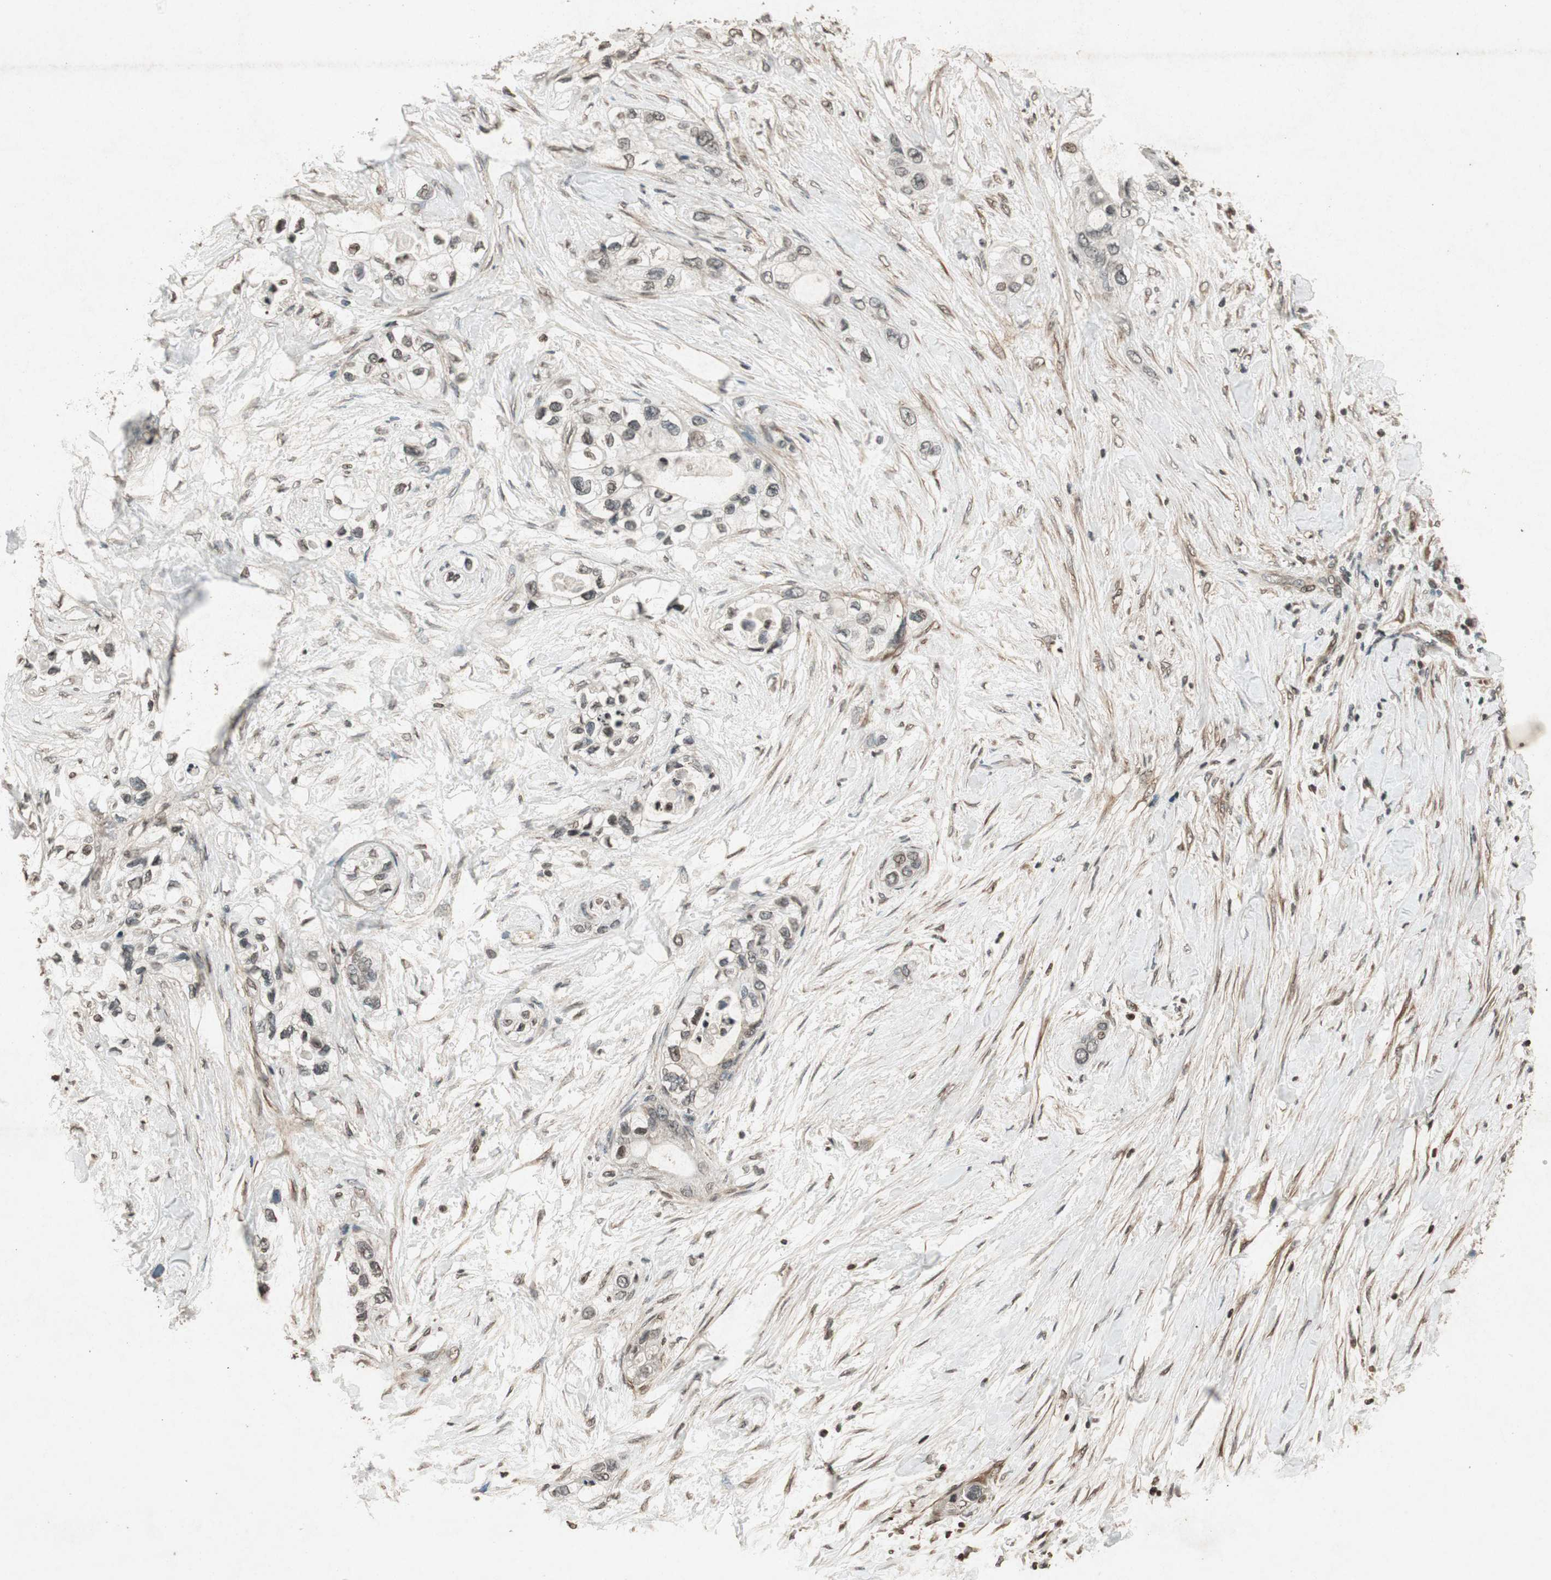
{"staining": {"intensity": "weak", "quantity": "25%-75%", "location": "nuclear"}, "tissue": "pancreatic cancer", "cell_type": "Tumor cells", "image_type": "cancer", "snomed": [{"axis": "morphology", "description": "Adenocarcinoma, NOS"}, {"axis": "topography", "description": "Pancreas"}], "caption": "DAB immunohistochemical staining of pancreatic adenocarcinoma shows weak nuclear protein staining in about 25%-75% of tumor cells.", "gene": "PRKG1", "patient": {"sex": "female", "age": 70}}